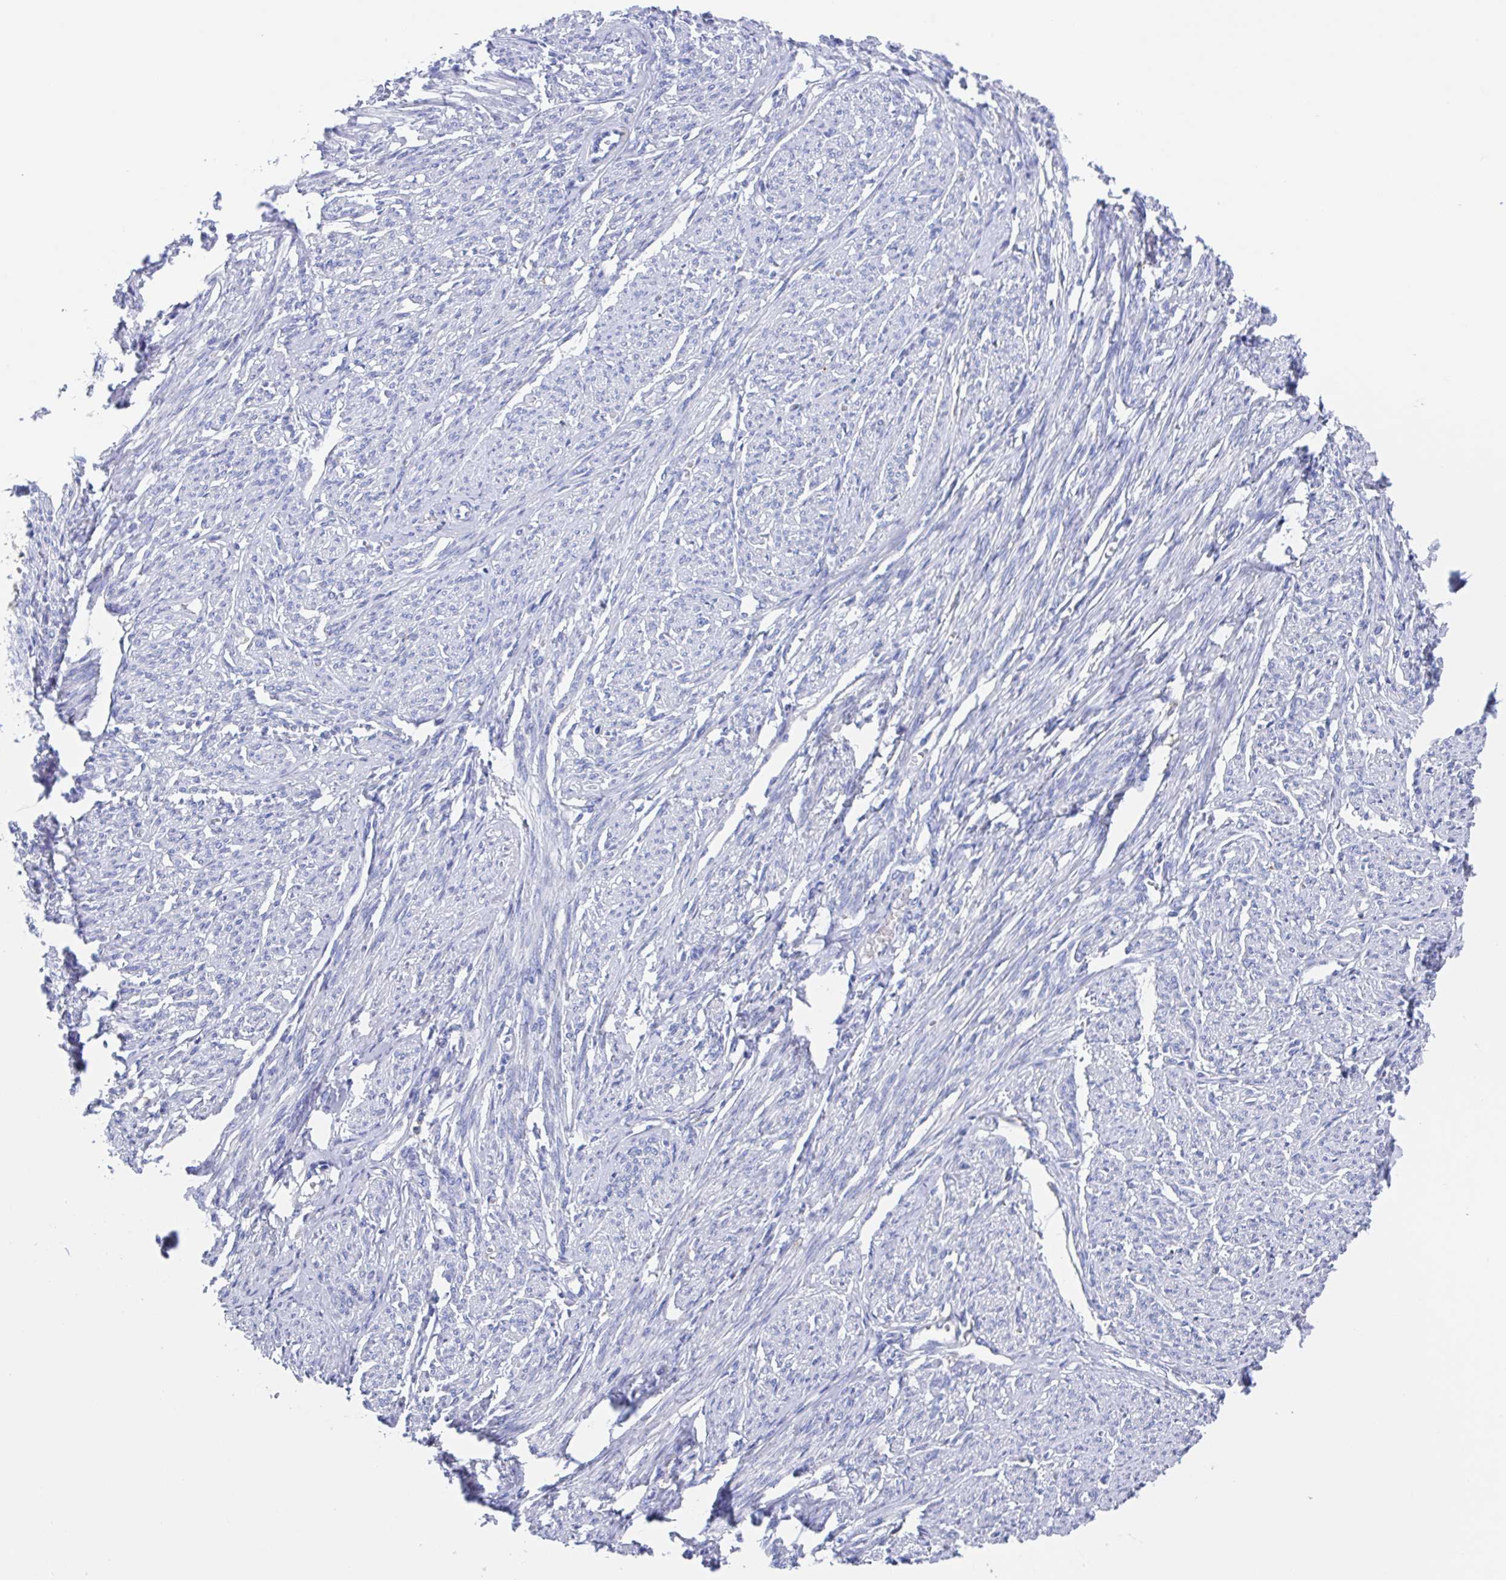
{"staining": {"intensity": "negative", "quantity": "none", "location": "none"}, "tissue": "smooth muscle", "cell_type": "Smooth muscle cells", "image_type": "normal", "snomed": [{"axis": "morphology", "description": "Normal tissue, NOS"}, {"axis": "topography", "description": "Smooth muscle"}], "caption": "Immunohistochemistry micrograph of normal smooth muscle: human smooth muscle stained with DAB (3,3'-diaminobenzidine) demonstrates no significant protein expression in smooth muscle cells.", "gene": "FCGR3A", "patient": {"sex": "female", "age": 65}}